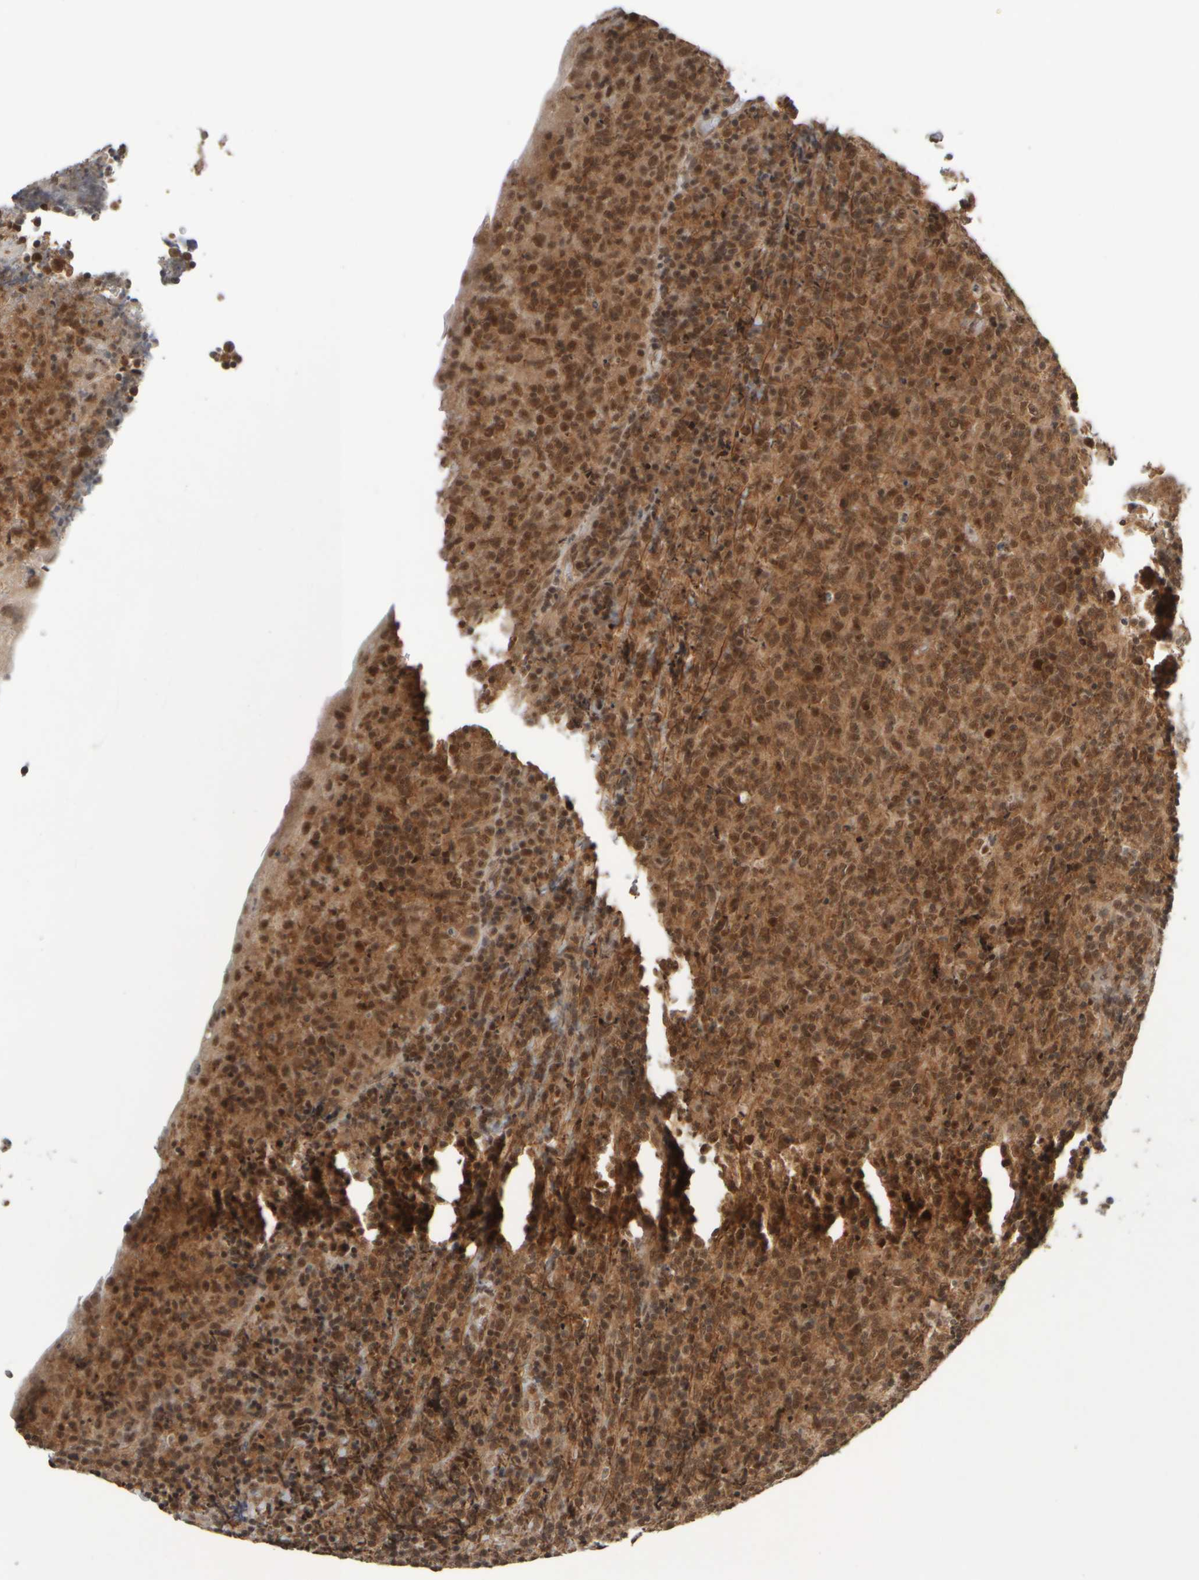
{"staining": {"intensity": "moderate", "quantity": ">75%", "location": "cytoplasmic/membranous,nuclear"}, "tissue": "lymphoma", "cell_type": "Tumor cells", "image_type": "cancer", "snomed": [{"axis": "morphology", "description": "Malignant lymphoma, non-Hodgkin's type, High grade"}, {"axis": "topography", "description": "Tonsil"}], "caption": "Lymphoma stained for a protein (brown) displays moderate cytoplasmic/membranous and nuclear positive staining in about >75% of tumor cells.", "gene": "SYNRG", "patient": {"sex": "female", "age": 36}}